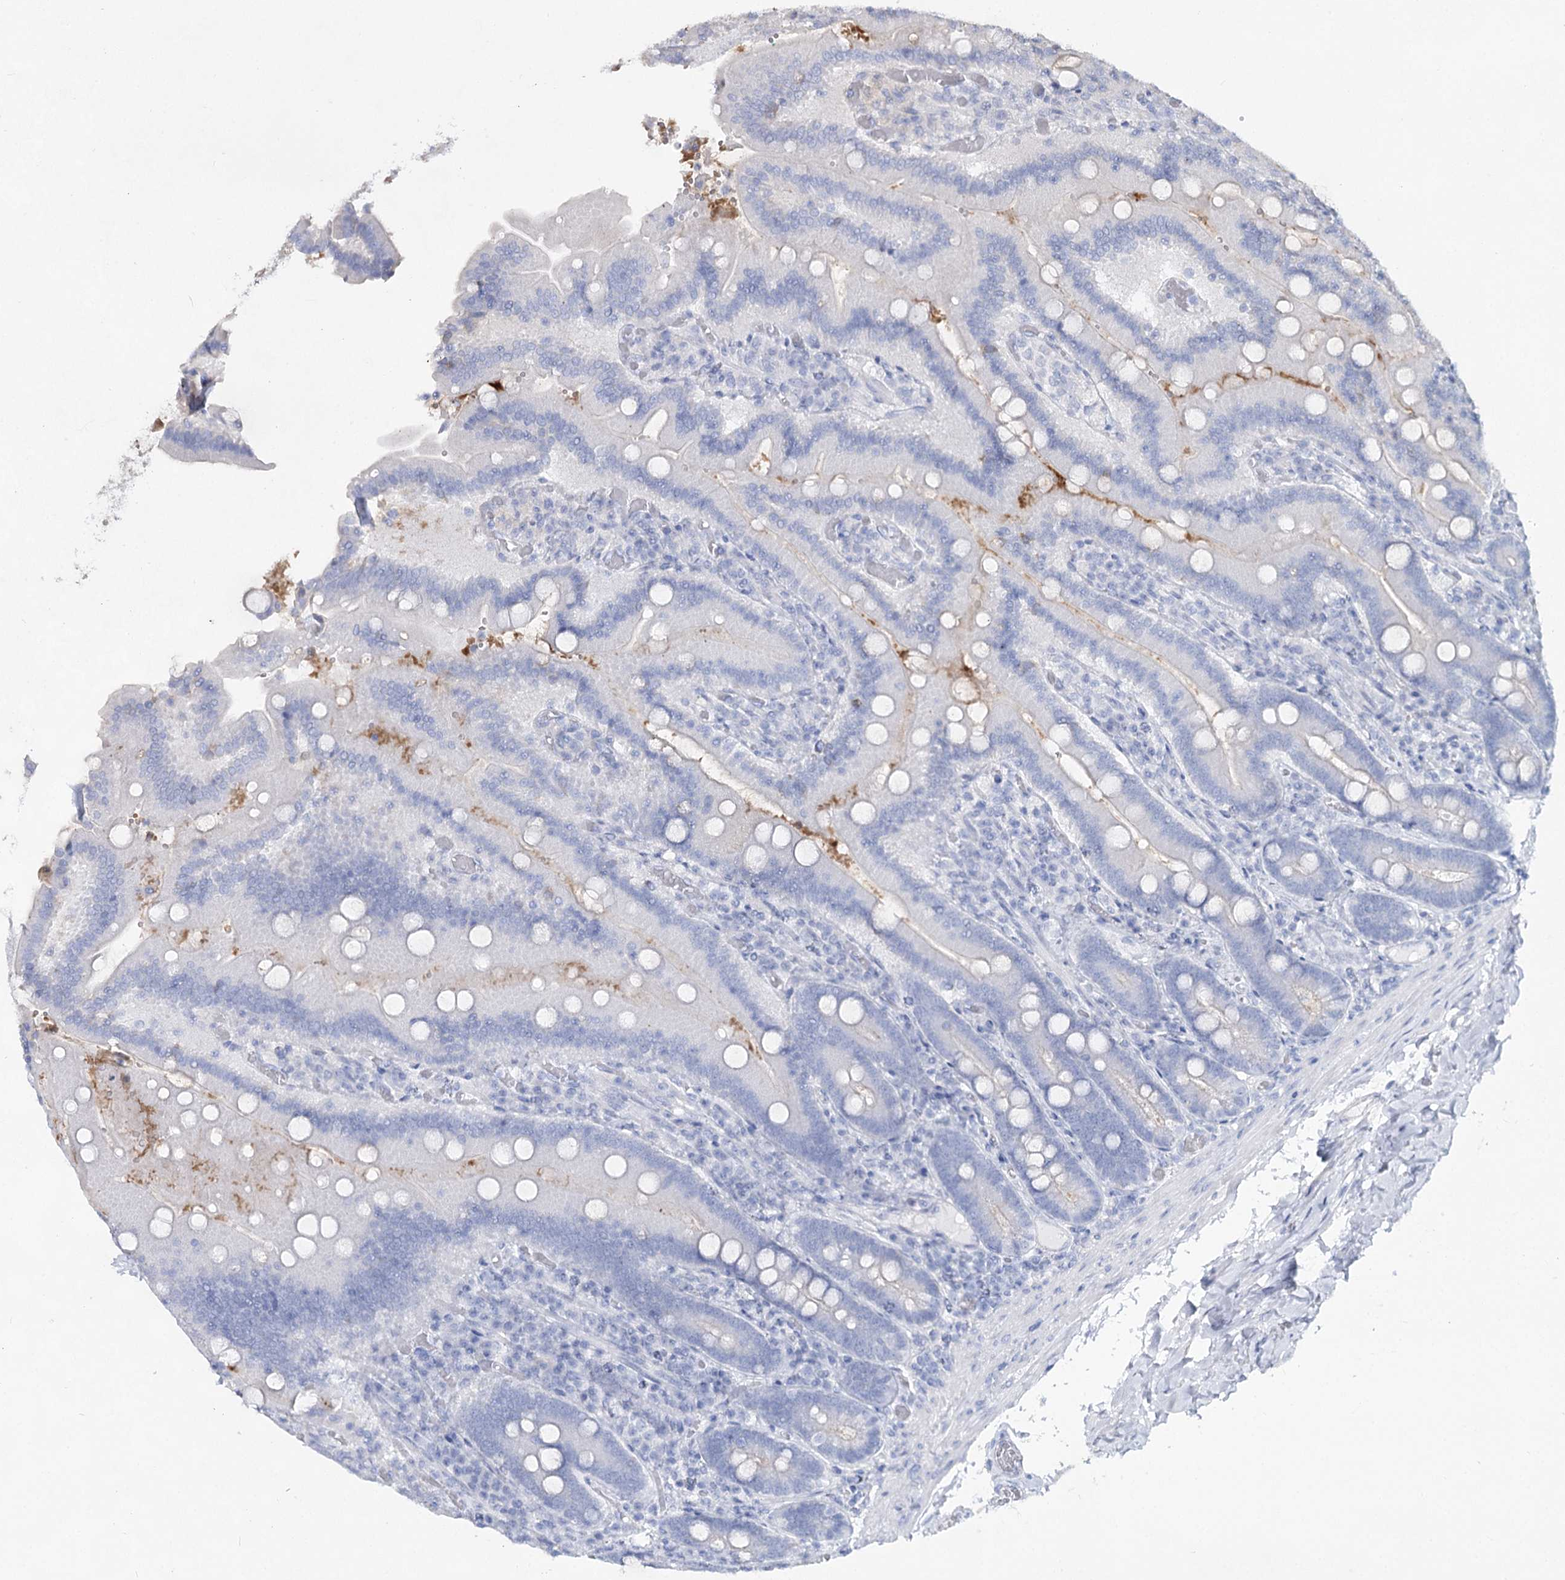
{"staining": {"intensity": "negative", "quantity": "none", "location": "none"}, "tissue": "duodenum", "cell_type": "Glandular cells", "image_type": "normal", "snomed": [{"axis": "morphology", "description": "Normal tissue, NOS"}, {"axis": "topography", "description": "Duodenum"}], "caption": "DAB immunohistochemical staining of unremarkable duodenum reveals no significant expression in glandular cells.", "gene": "SLC17A2", "patient": {"sex": "female", "age": 62}}